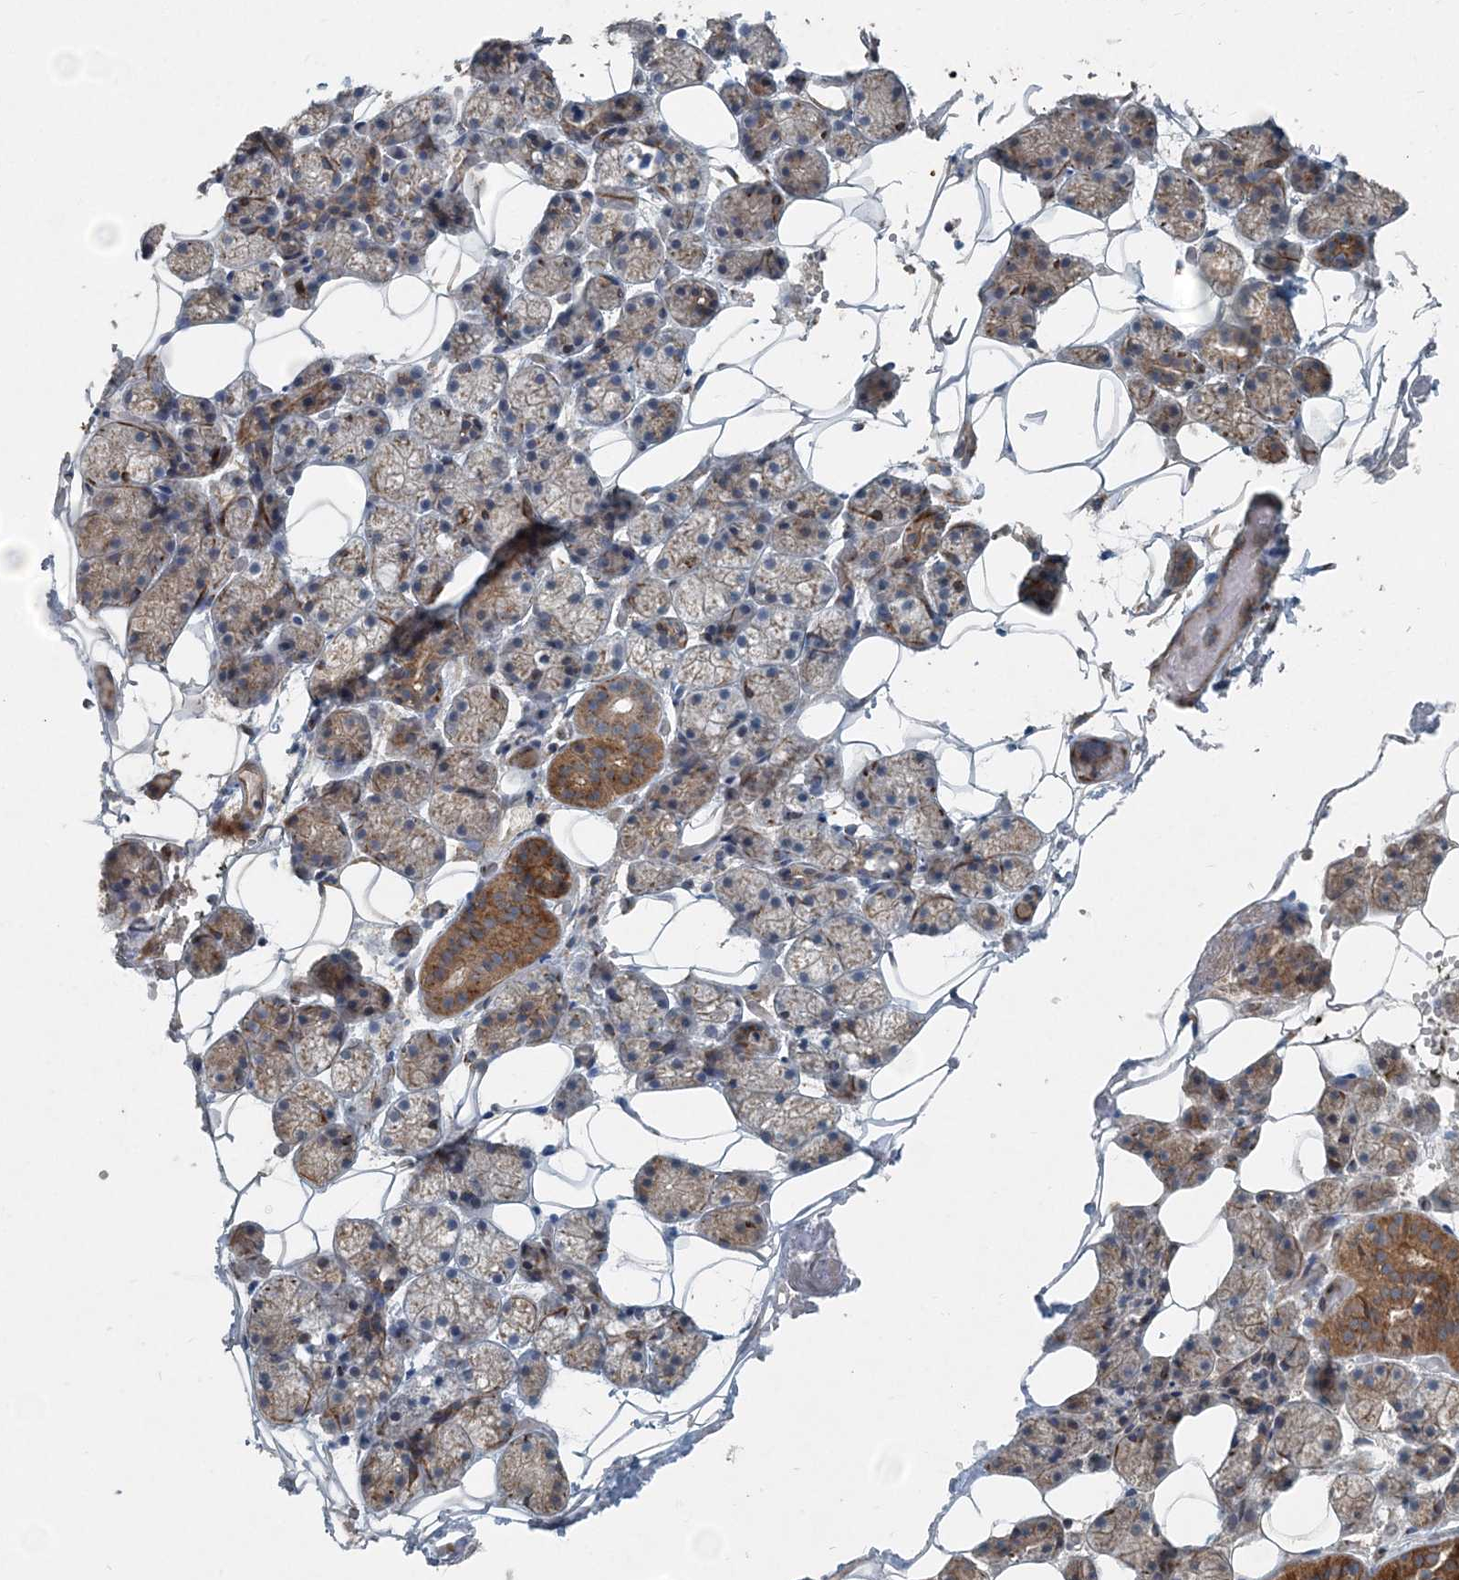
{"staining": {"intensity": "moderate", "quantity": "<25%", "location": "cytoplasmic/membranous"}, "tissue": "salivary gland", "cell_type": "Glandular cells", "image_type": "normal", "snomed": [{"axis": "morphology", "description": "Normal tissue, NOS"}, {"axis": "topography", "description": "Salivary gland"}], "caption": "Immunohistochemical staining of normal salivary gland displays <25% levels of moderate cytoplasmic/membranous protein expression in about <25% of glandular cells. (DAB IHC, brown staining for protein, blue staining for nuclei).", "gene": "INTU", "patient": {"sex": "female", "age": 33}}